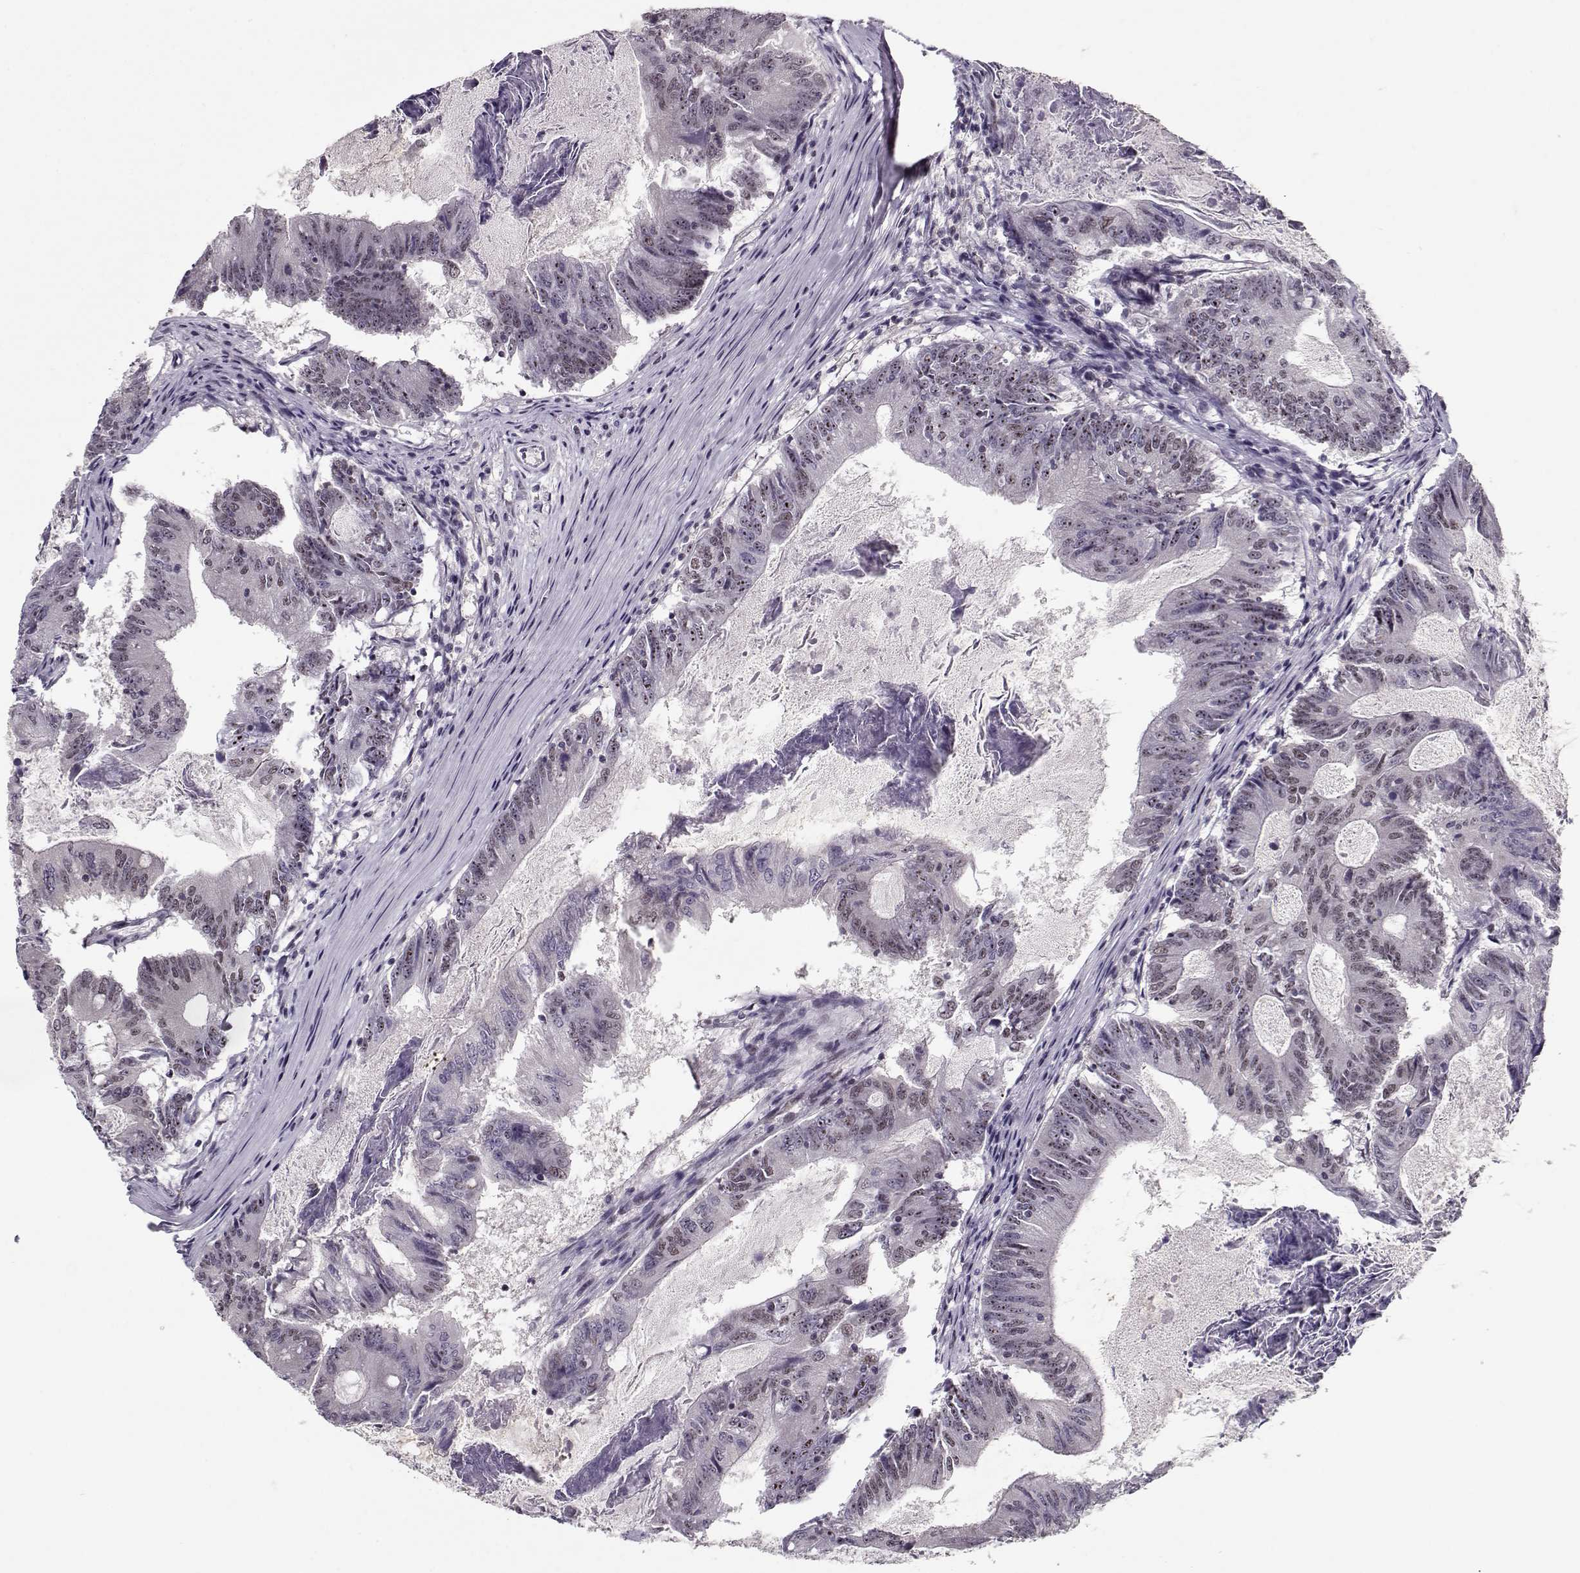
{"staining": {"intensity": "negative", "quantity": "none", "location": "none"}, "tissue": "colorectal cancer", "cell_type": "Tumor cells", "image_type": "cancer", "snomed": [{"axis": "morphology", "description": "Adenocarcinoma, NOS"}, {"axis": "topography", "description": "Colon"}], "caption": "Immunohistochemistry photomicrograph of human adenocarcinoma (colorectal) stained for a protein (brown), which exhibits no staining in tumor cells. (DAB (3,3'-diaminobenzidine) immunohistochemistry with hematoxylin counter stain).", "gene": "TESPA1", "patient": {"sex": "female", "age": 70}}